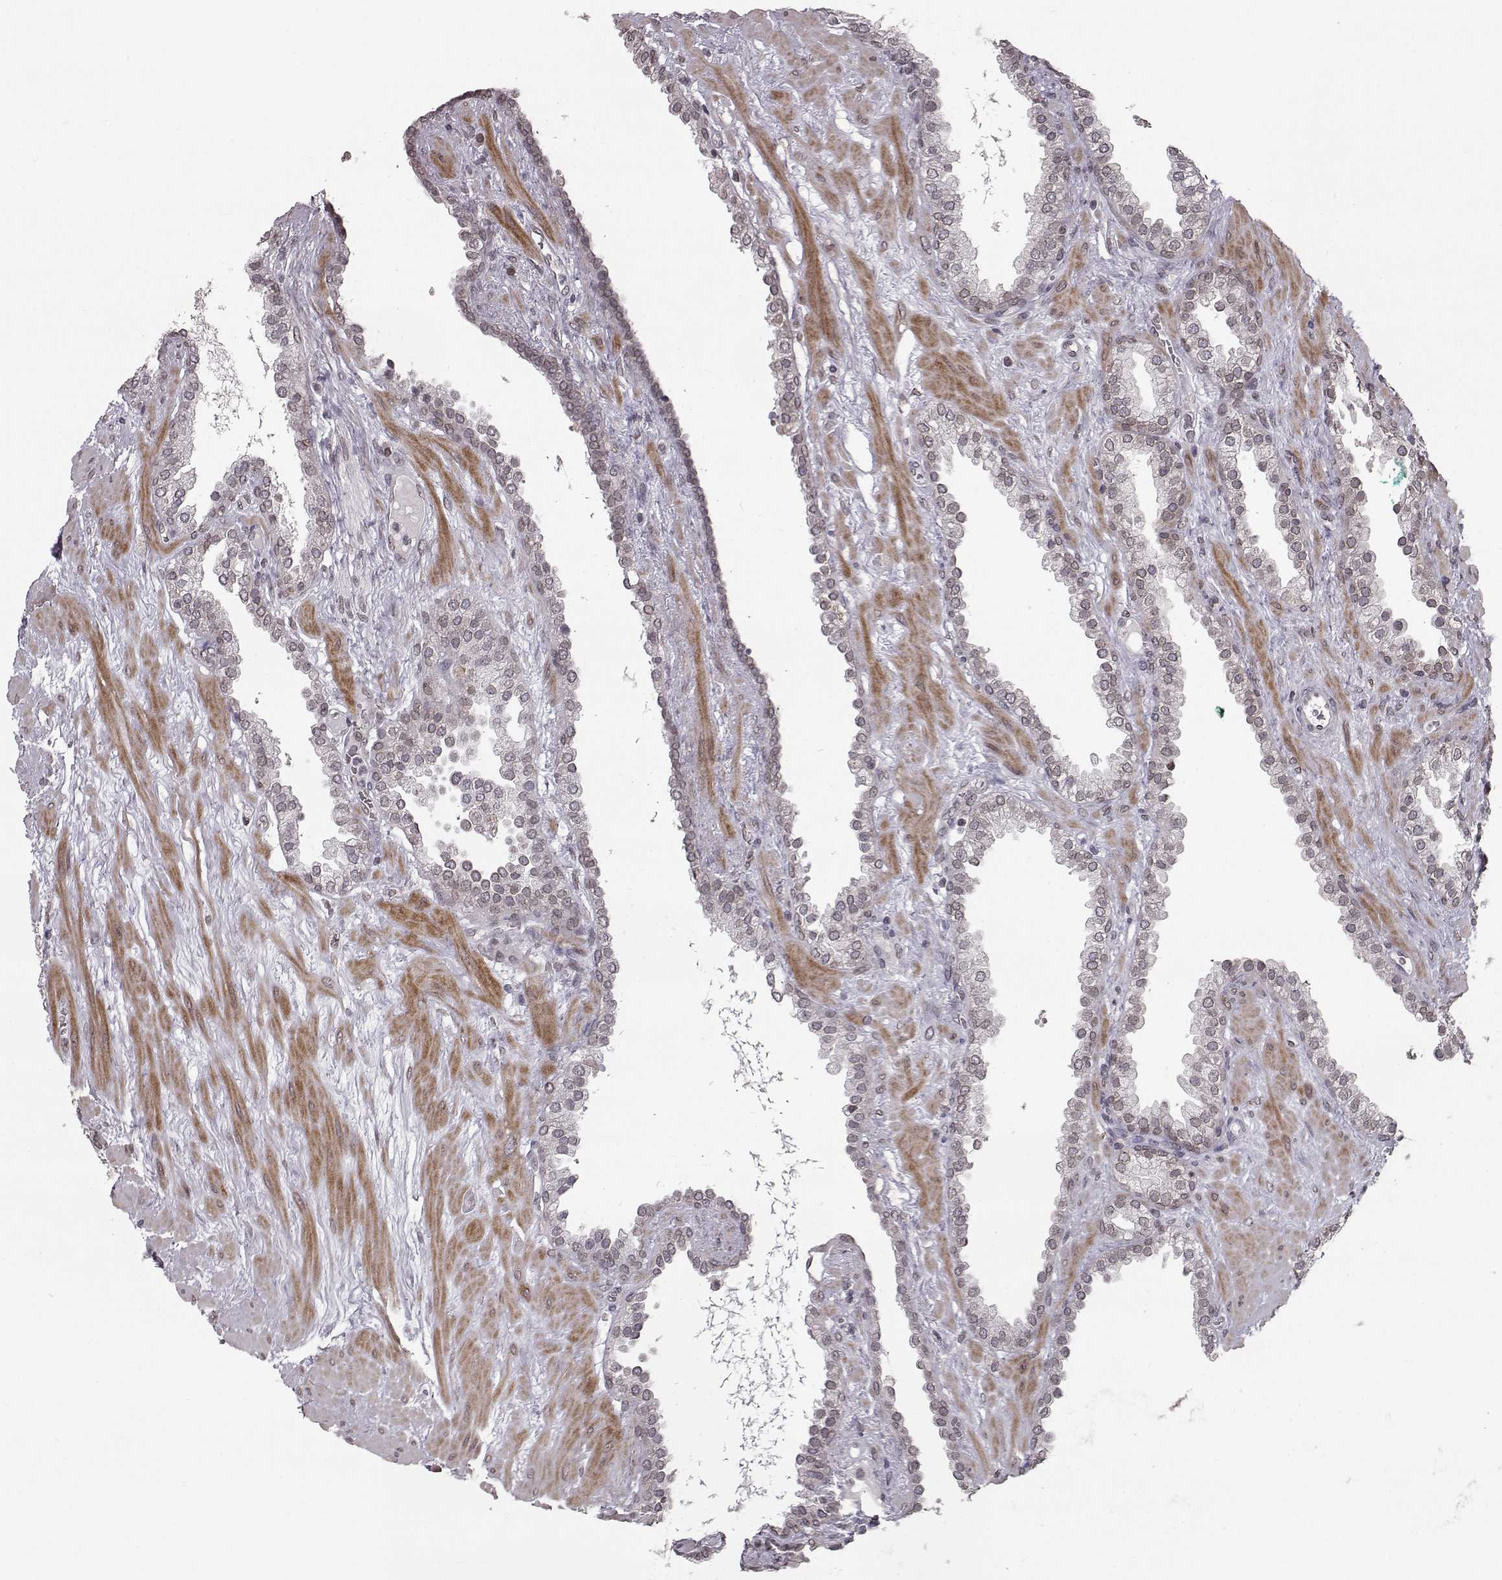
{"staining": {"intensity": "weak", "quantity": "25%-75%", "location": "cytoplasmic/membranous,nuclear"}, "tissue": "prostate cancer", "cell_type": "Tumor cells", "image_type": "cancer", "snomed": [{"axis": "morphology", "description": "Adenocarcinoma, Low grade"}, {"axis": "topography", "description": "Prostate"}], "caption": "High-magnification brightfield microscopy of prostate cancer (low-grade adenocarcinoma) stained with DAB (3,3'-diaminobenzidine) (brown) and counterstained with hematoxylin (blue). tumor cells exhibit weak cytoplasmic/membranous and nuclear expression is appreciated in about25%-75% of cells.", "gene": "NUP37", "patient": {"sex": "male", "age": 62}}